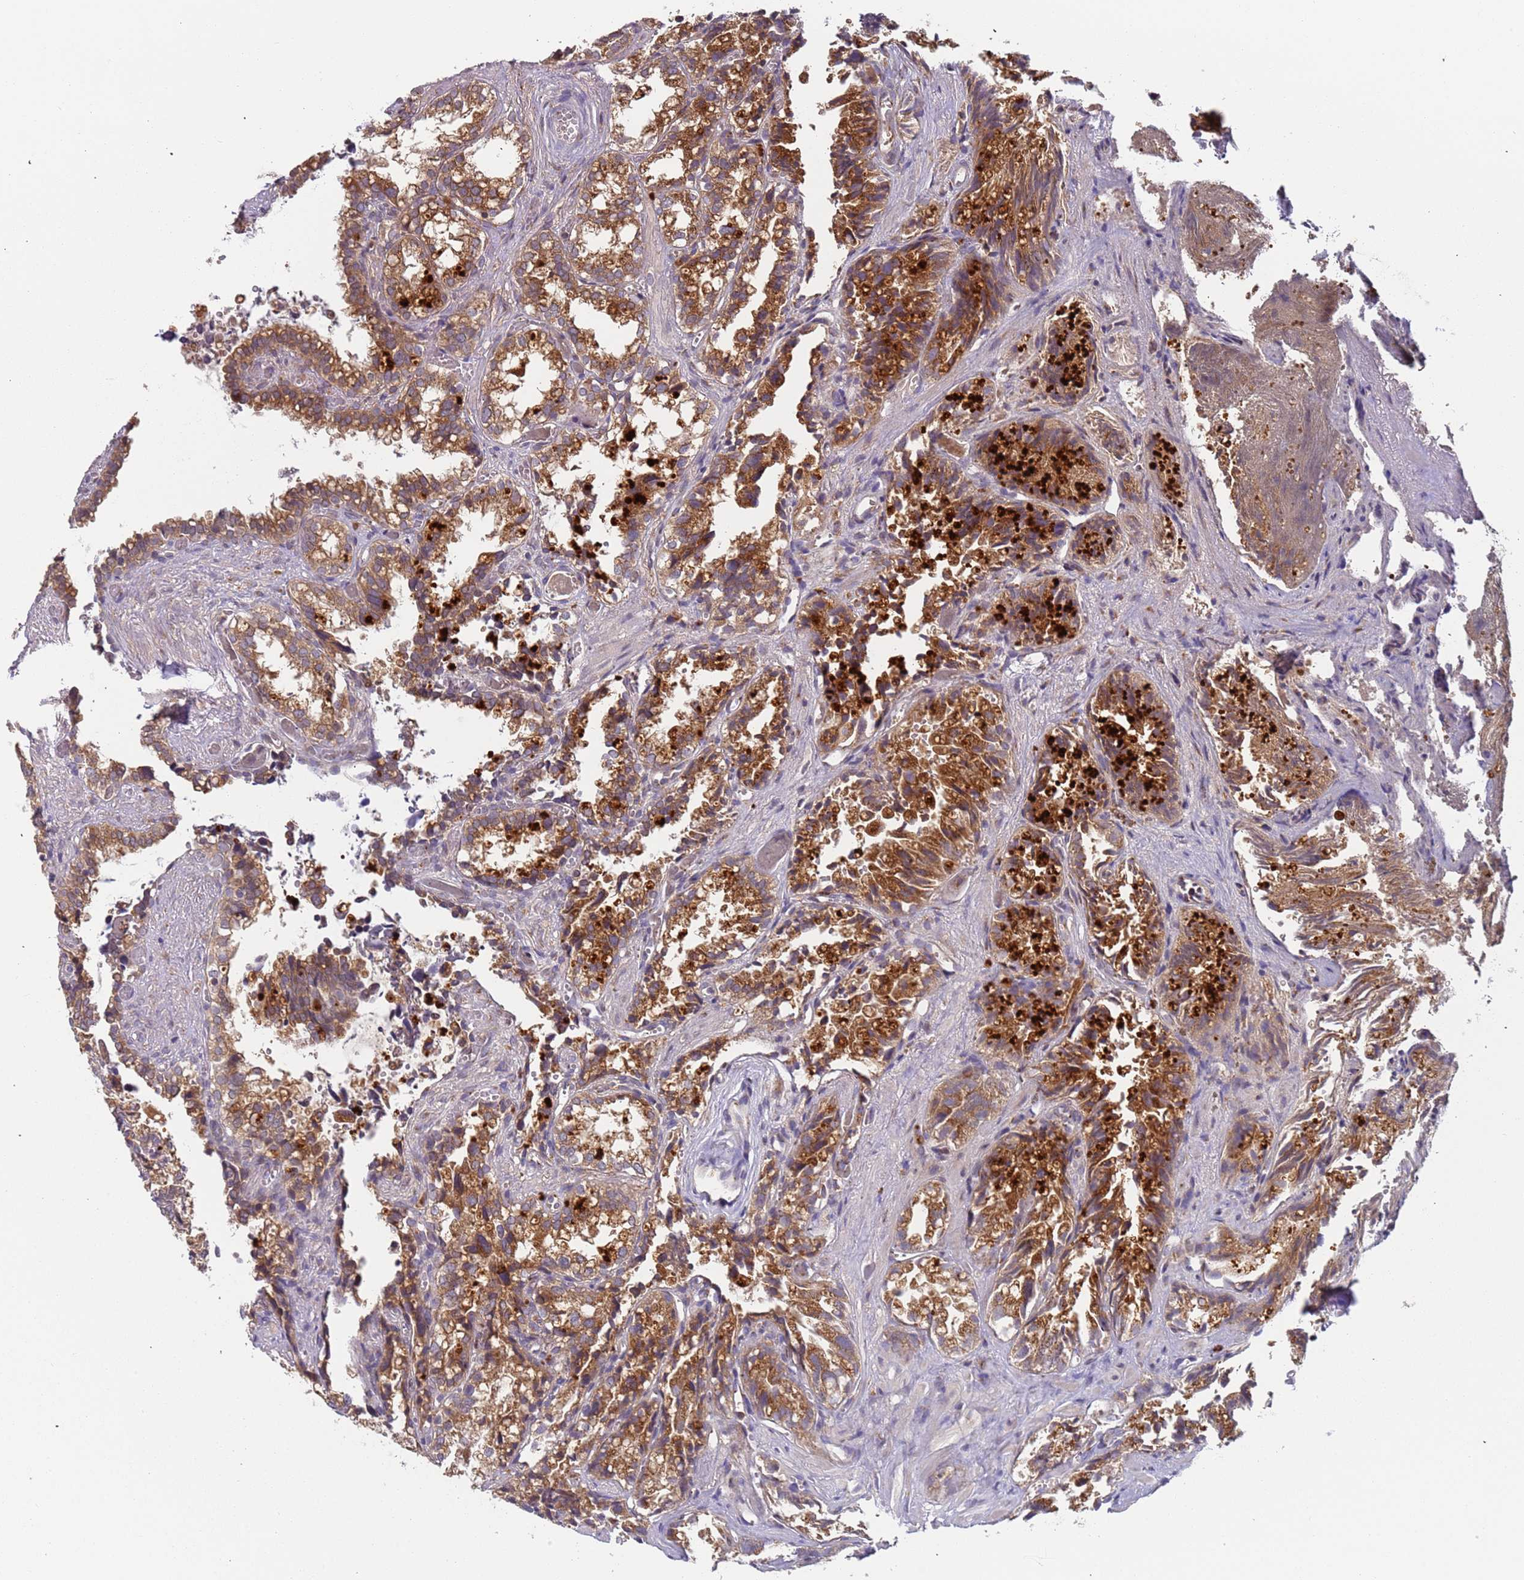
{"staining": {"intensity": "moderate", "quantity": ">75%", "location": "cytoplasmic/membranous"}, "tissue": "seminal vesicle", "cell_type": "Glandular cells", "image_type": "normal", "snomed": [{"axis": "morphology", "description": "Normal tissue, NOS"}, {"axis": "topography", "description": "Prostate"}, {"axis": "topography", "description": "Seminal veicle"}], "caption": "Seminal vesicle stained for a protein (brown) reveals moderate cytoplasmic/membranous positive expression in about >75% of glandular cells.", "gene": "OR5A2", "patient": {"sex": "male", "age": 51}}